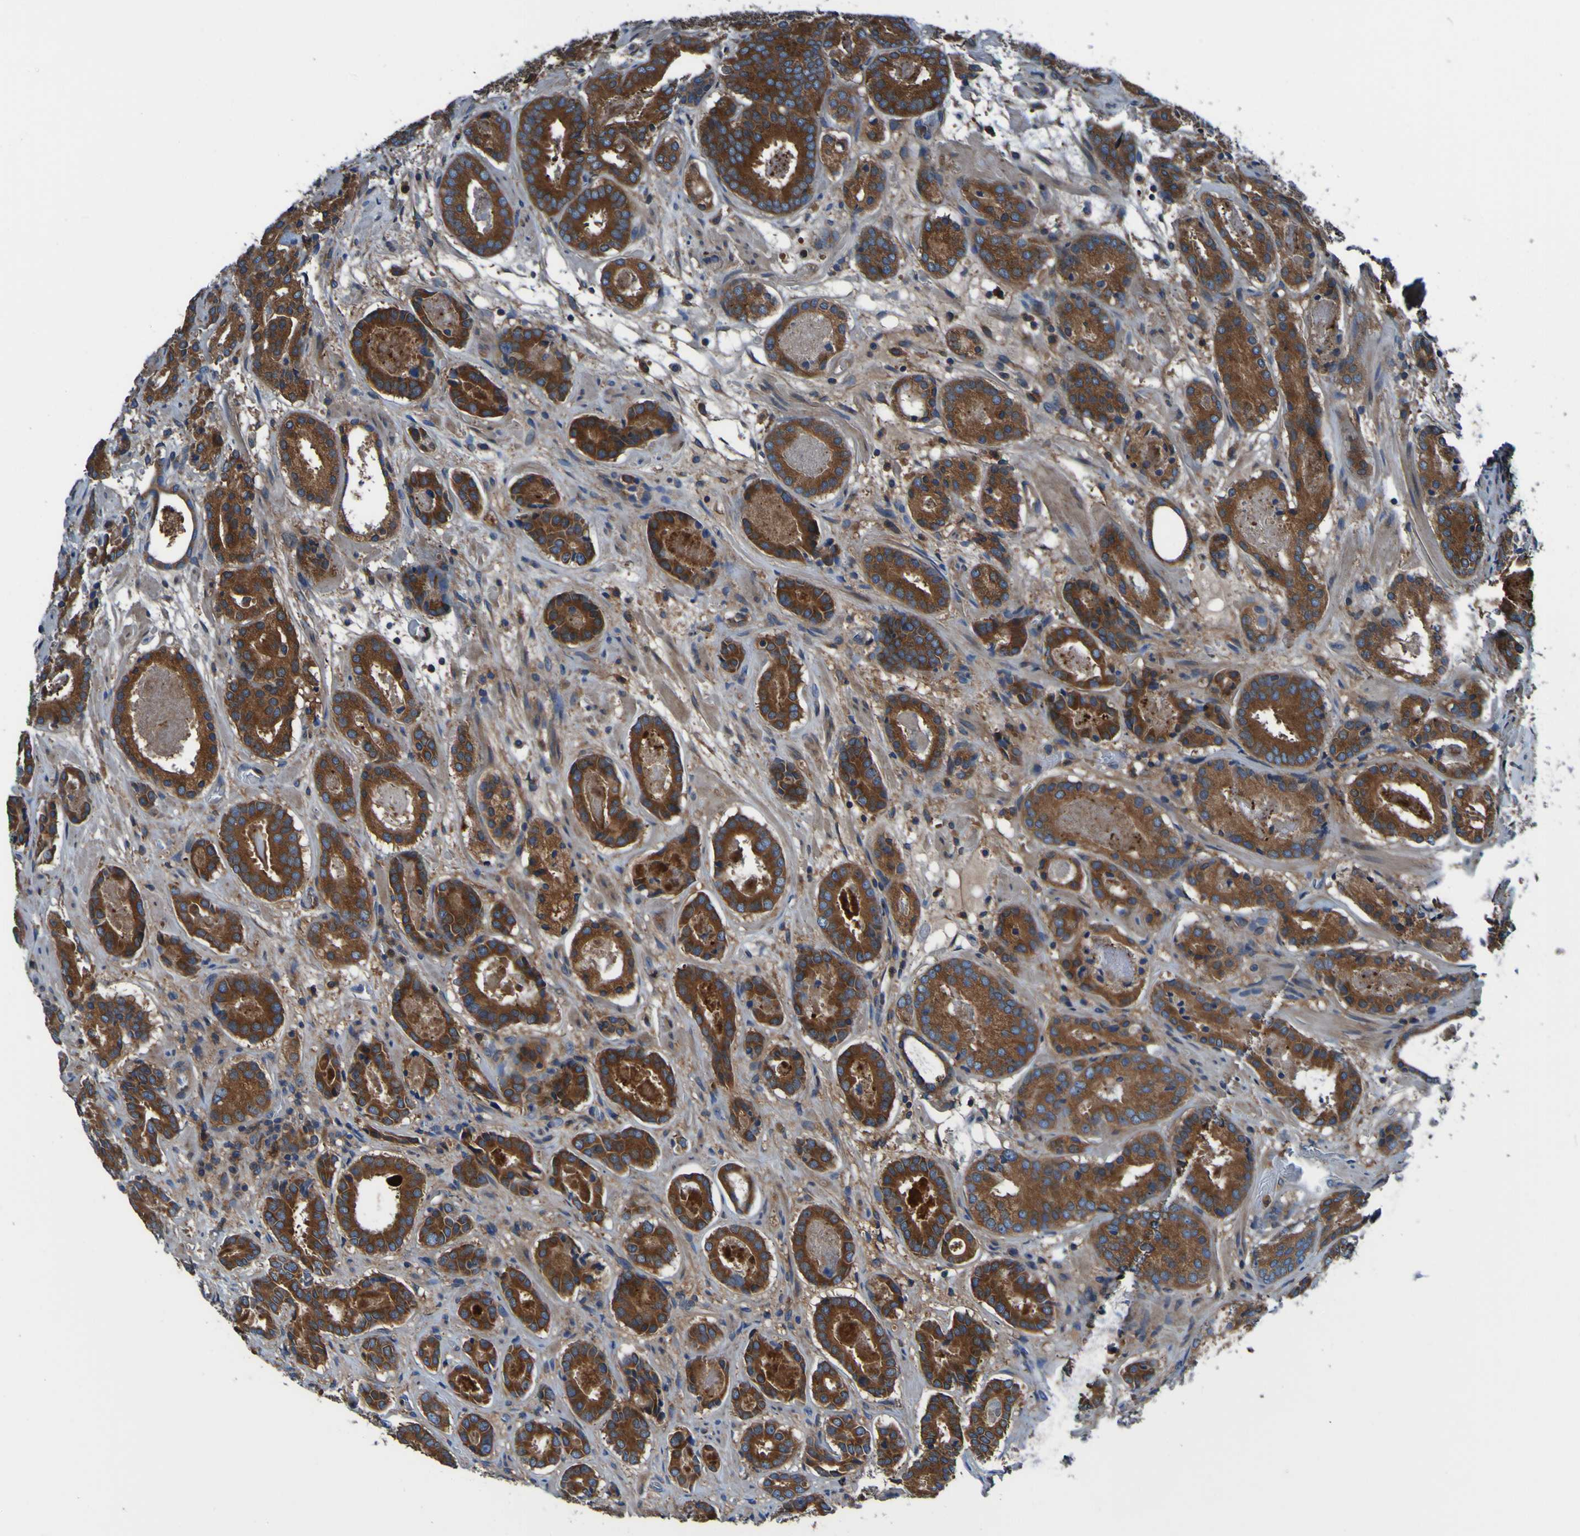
{"staining": {"intensity": "strong", "quantity": ">75%", "location": "cytoplasmic/membranous"}, "tissue": "prostate cancer", "cell_type": "Tumor cells", "image_type": "cancer", "snomed": [{"axis": "morphology", "description": "Adenocarcinoma, Low grade"}, {"axis": "topography", "description": "Prostate"}], "caption": "Human prostate adenocarcinoma (low-grade) stained with a brown dye displays strong cytoplasmic/membranous positive expression in about >75% of tumor cells.", "gene": "RAB5B", "patient": {"sex": "male", "age": 69}}